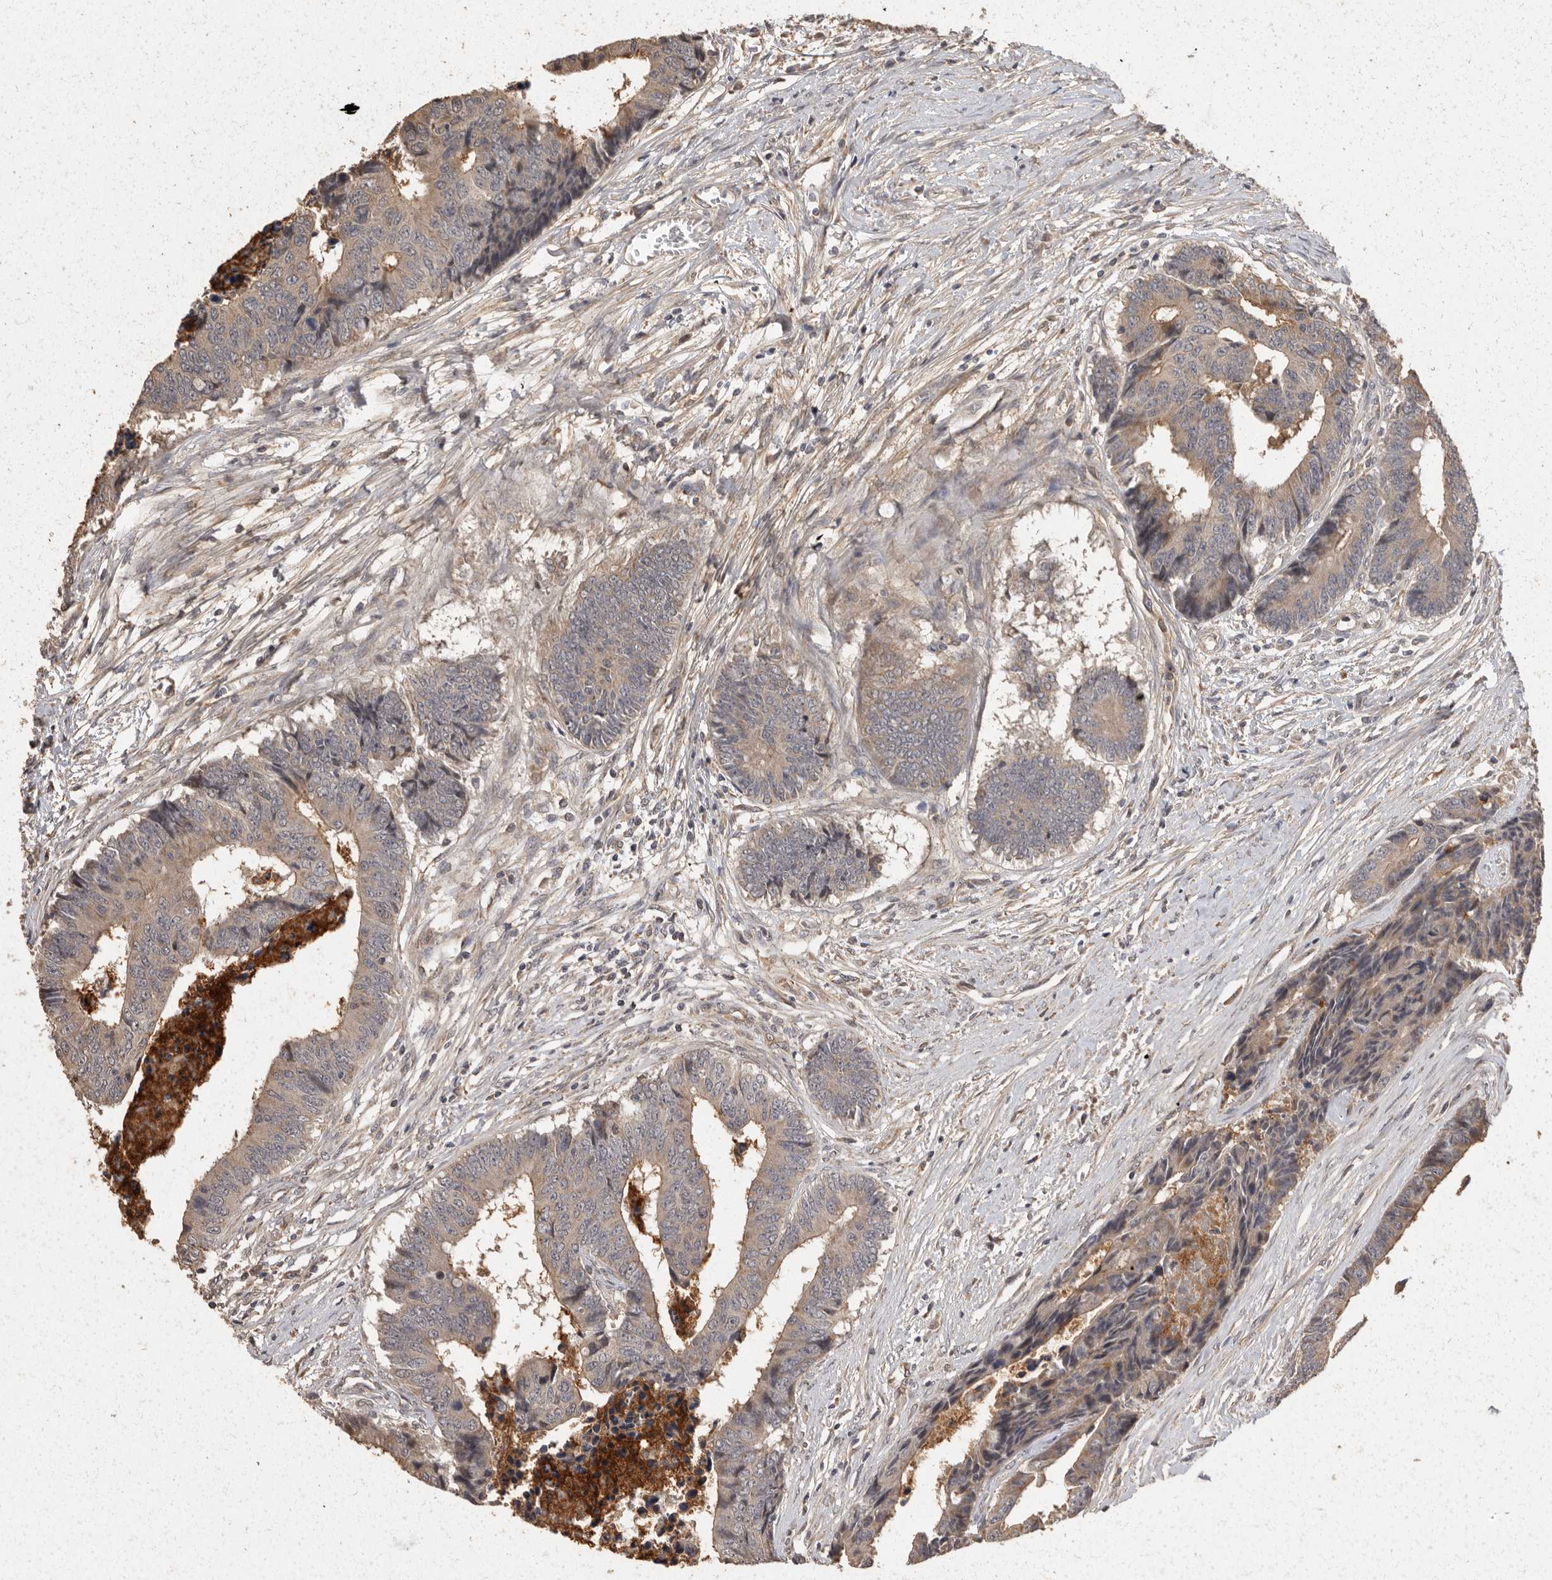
{"staining": {"intensity": "weak", "quantity": ">75%", "location": "cytoplasmic/membranous"}, "tissue": "colorectal cancer", "cell_type": "Tumor cells", "image_type": "cancer", "snomed": [{"axis": "morphology", "description": "Adenocarcinoma, NOS"}, {"axis": "topography", "description": "Rectum"}], "caption": "Colorectal adenocarcinoma stained with DAB (3,3'-diaminobenzidine) immunohistochemistry (IHC) exhibits low levels of weak cytoplasmic/membranous staining in about >75% of tumor cells.", "gene": "BAIAP2", "patient": {"sex": "male", "age": 84}}